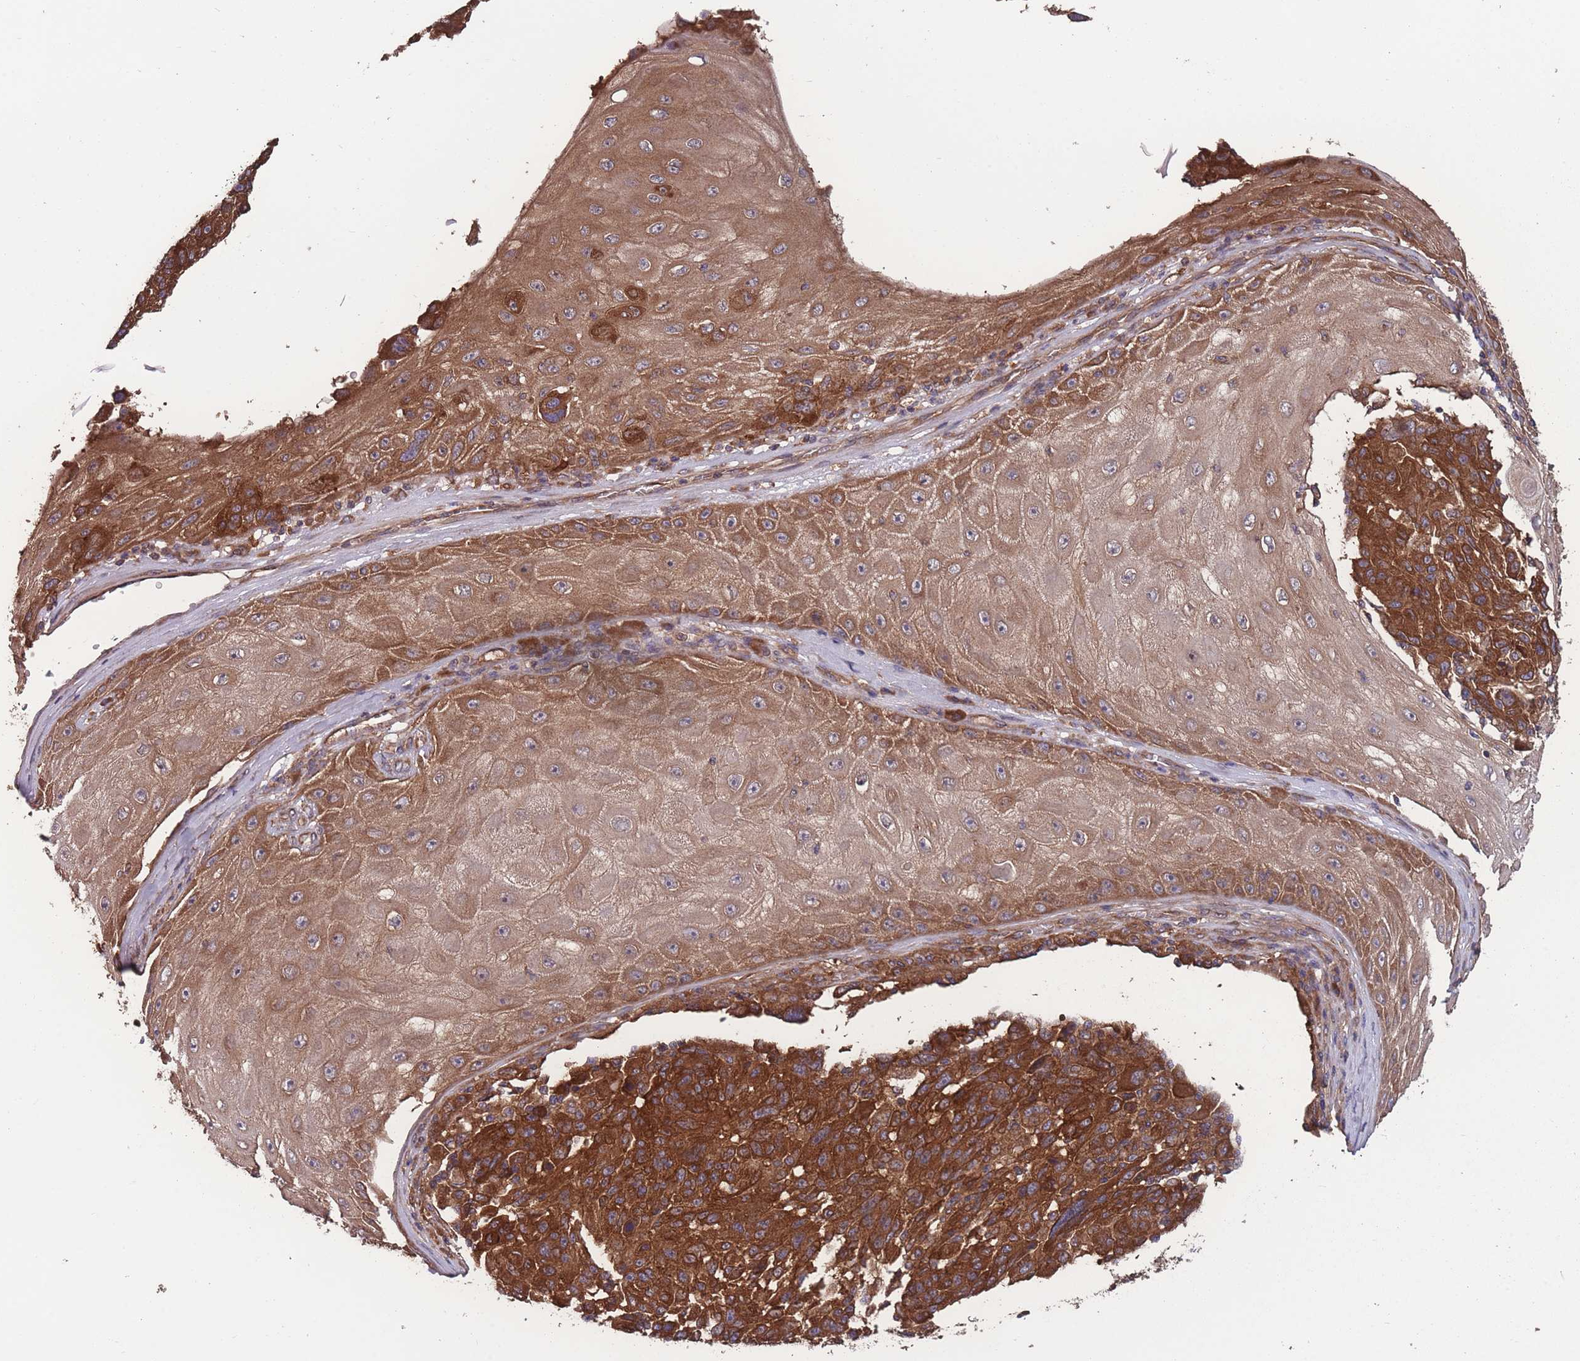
{"staining": {"intensity": "strong", "quantity": ">75%", "location": "cytoplasmic/membranous"}, "tissue": "melanoma", "cell_type": "Tumor cells", "image_type": "cancer", "snomed": [{"axis": "morphology", "description": "Malignant melanoma, NOS"}, {"axis": "topography", "description": "Skin"}], "caption": "Tumor cells show high levels of strong cytoplasmic/membranous staining in approximately >75% of cells in human melanoma.", "gene": "ZPR1", "patient": {"sex": "male", "age": 53}}